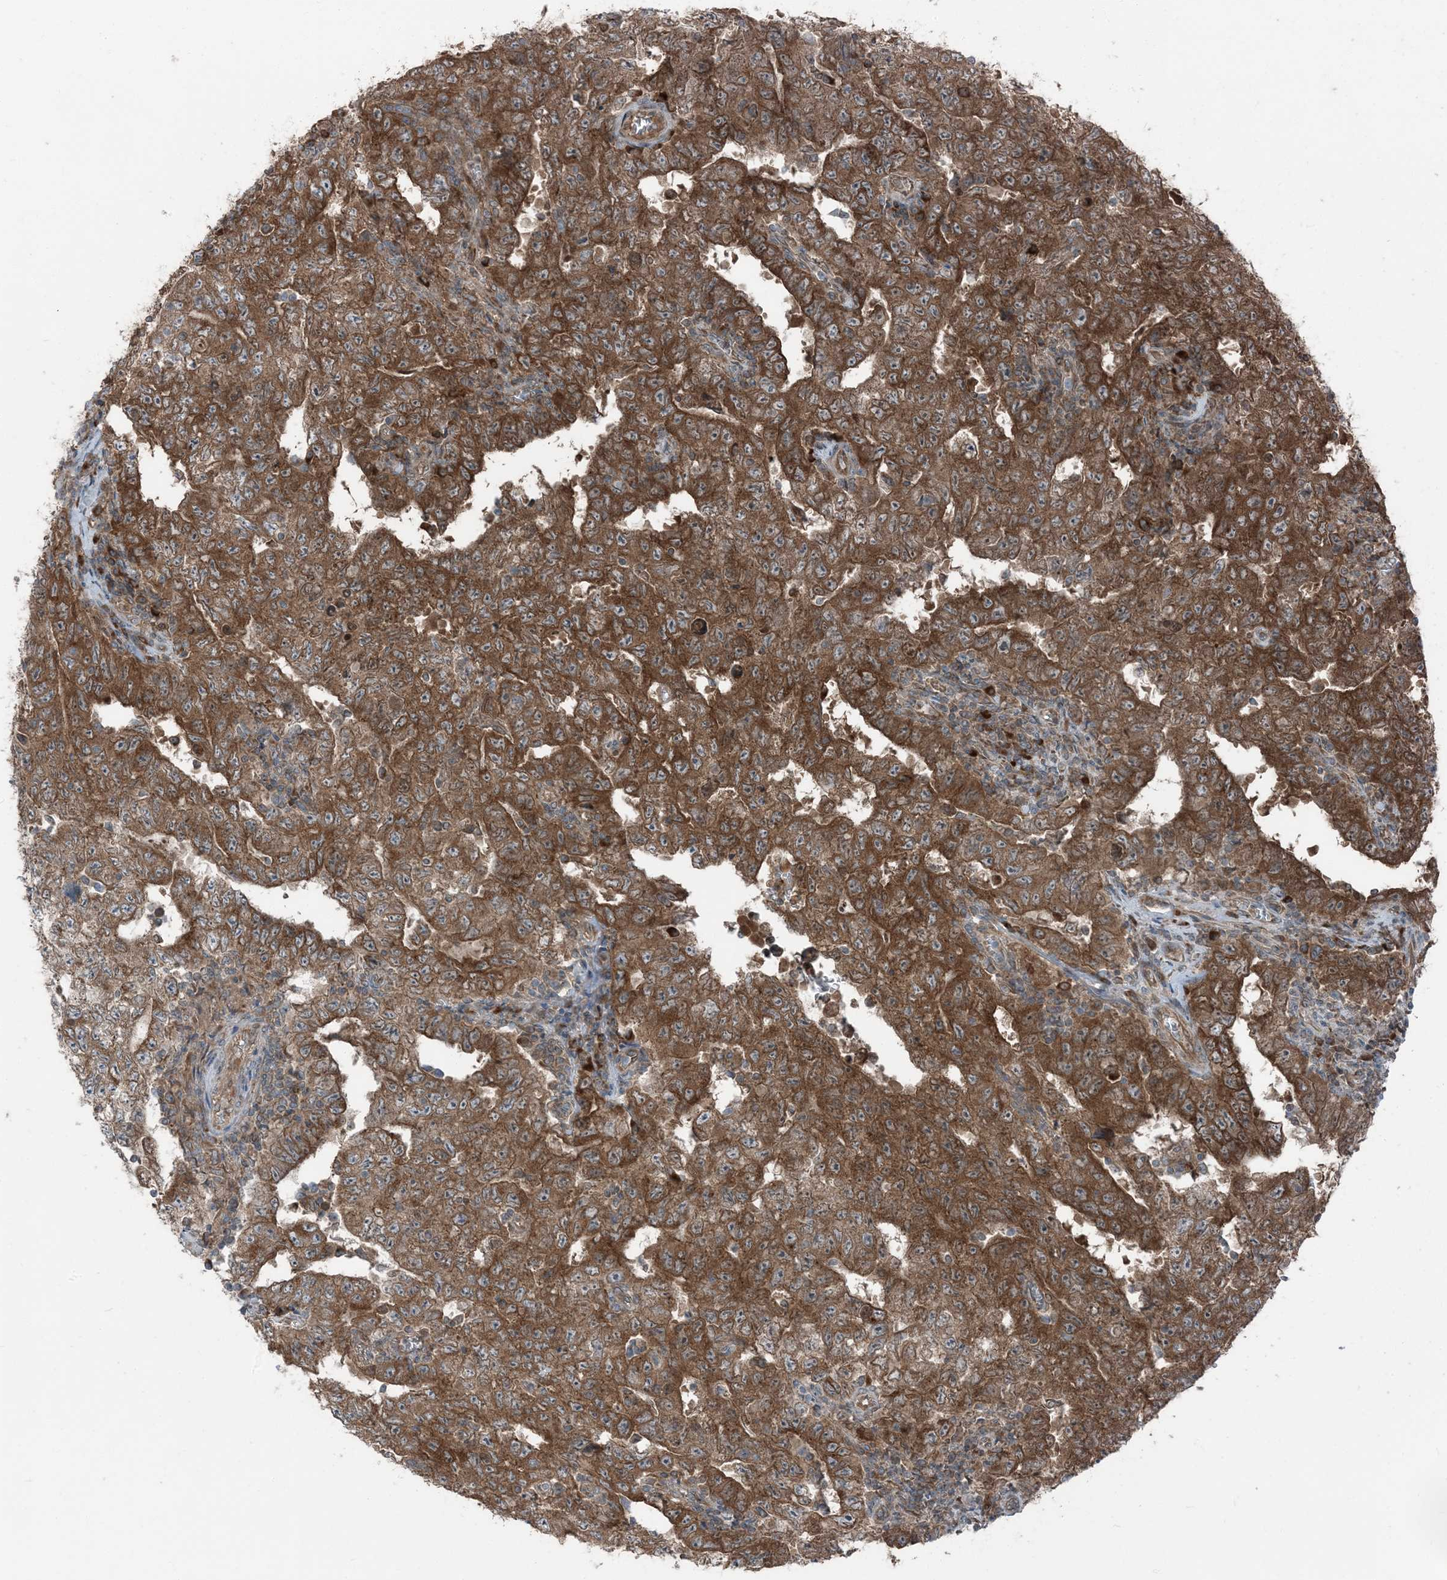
{"staining": {"intensity": "strong", "quantity": ">75%", "location": "cytoplasmic/membranous"}, "tissue": "testis cancer", "cell_type": "Tumor cells", "image_type": "cancer", "snomed": [{"axis": "morphology", "description": "Carcinoma, Embryonal, NOS"}, {"axis": "topography", "description": "Testis"}], "caption": "This is an image of IHC staining of testis cancer (embryonal carcinoma), which shows strong expression in the cytoplasmic/membranous of tumor cells.", "gene": "RAB3GAP1", "patient": {"sex": "male", "age": 26}}